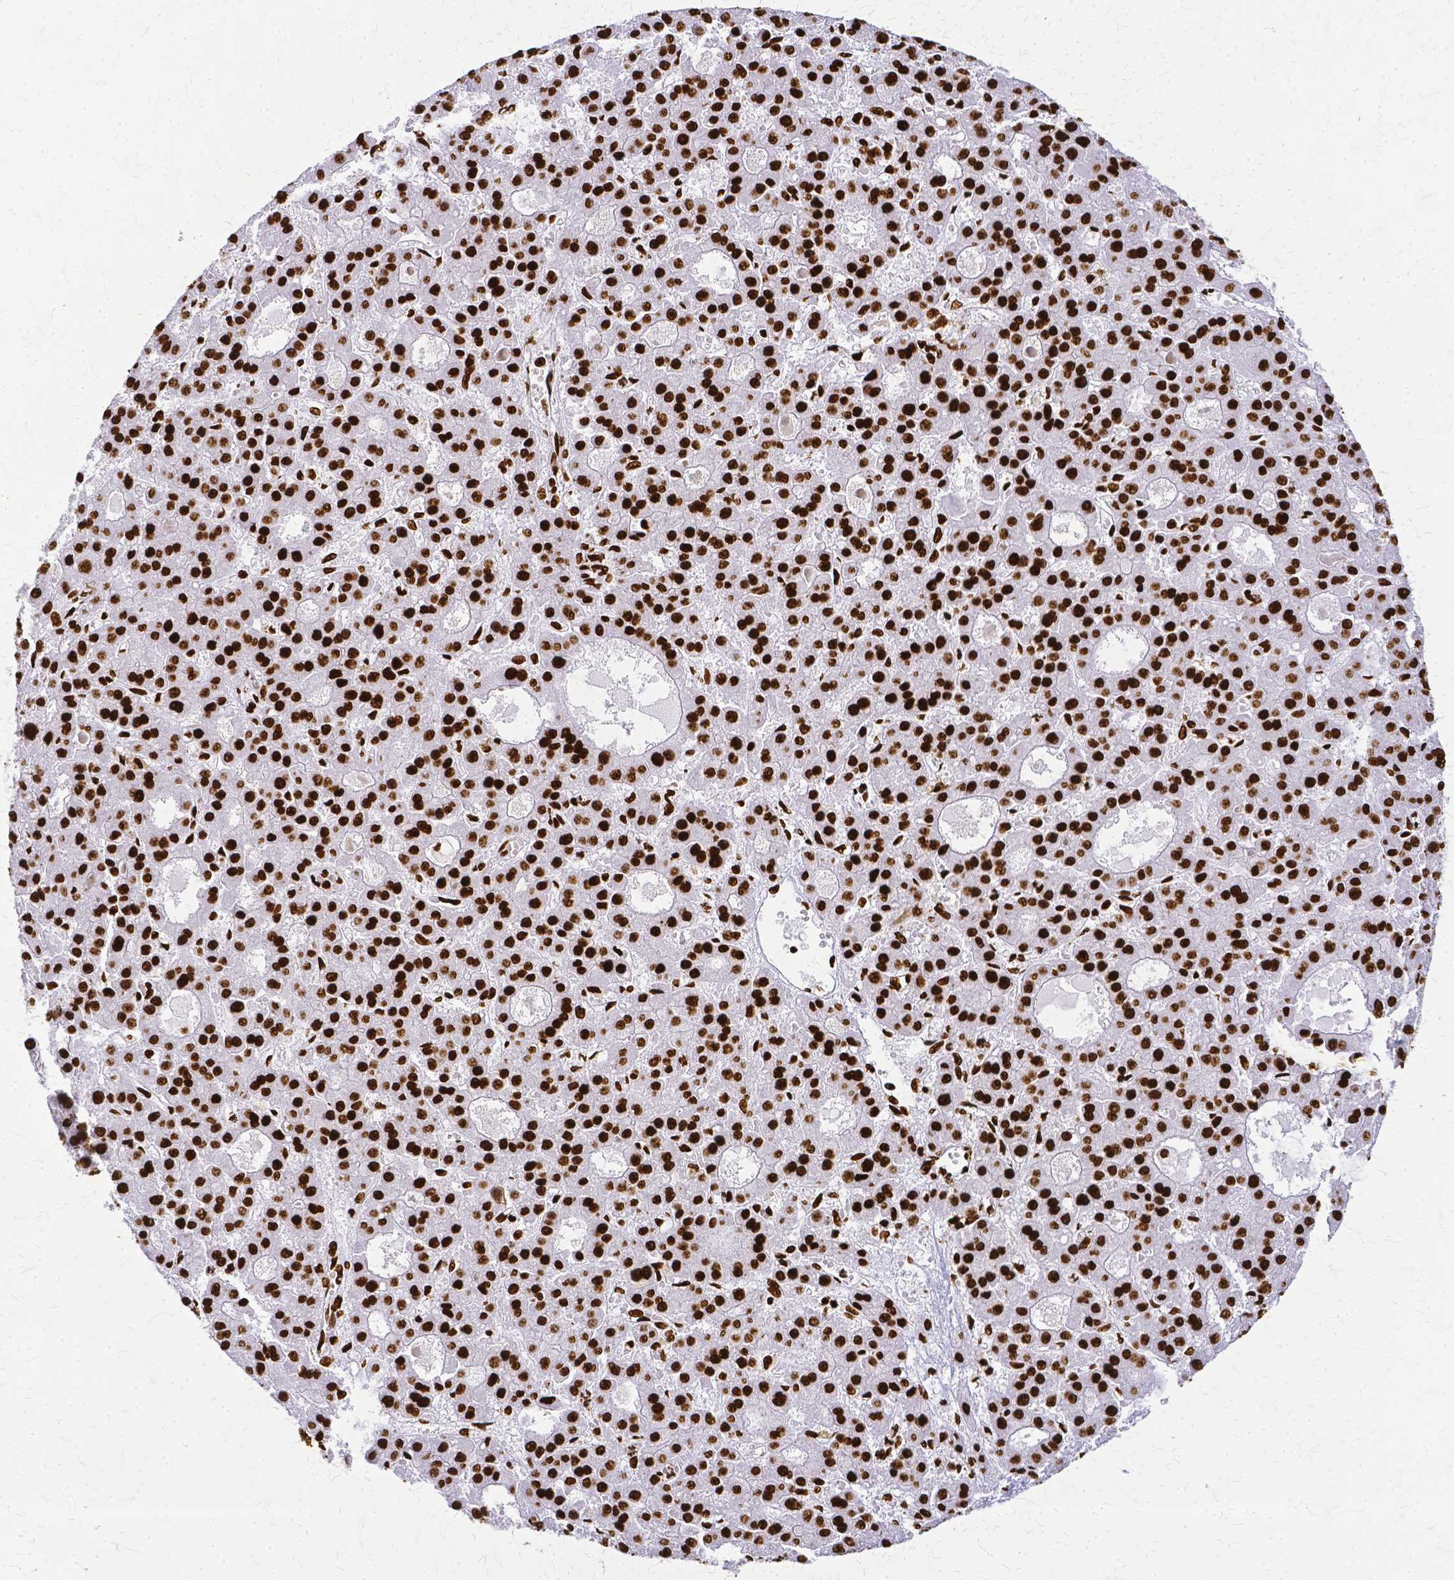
{"staining": {"intensity": "strong", "quantity": ">75%", "location": "nuclear"}, "tissue": "liver cancer", "cell_type": "Tumor cells", "image_type": "cancer", "snomed": [{"axis": "morphology", "description": "Carcinoma, Hepatocellular, NOS"}, {"axis": "topography", "description": "Liver"}], "caption": "A high amount of strong nuclear positivity is identified in approximately >75% of tumor cells in liver cancer (hepatocellular carcinoma) tissue. Using DAB (brown) and hematoxylin (blue) stains, captured at high magnification using brightfield microscopy.", "gene": "SFPQ", "patient": {"sex": "male", "age": 70}}